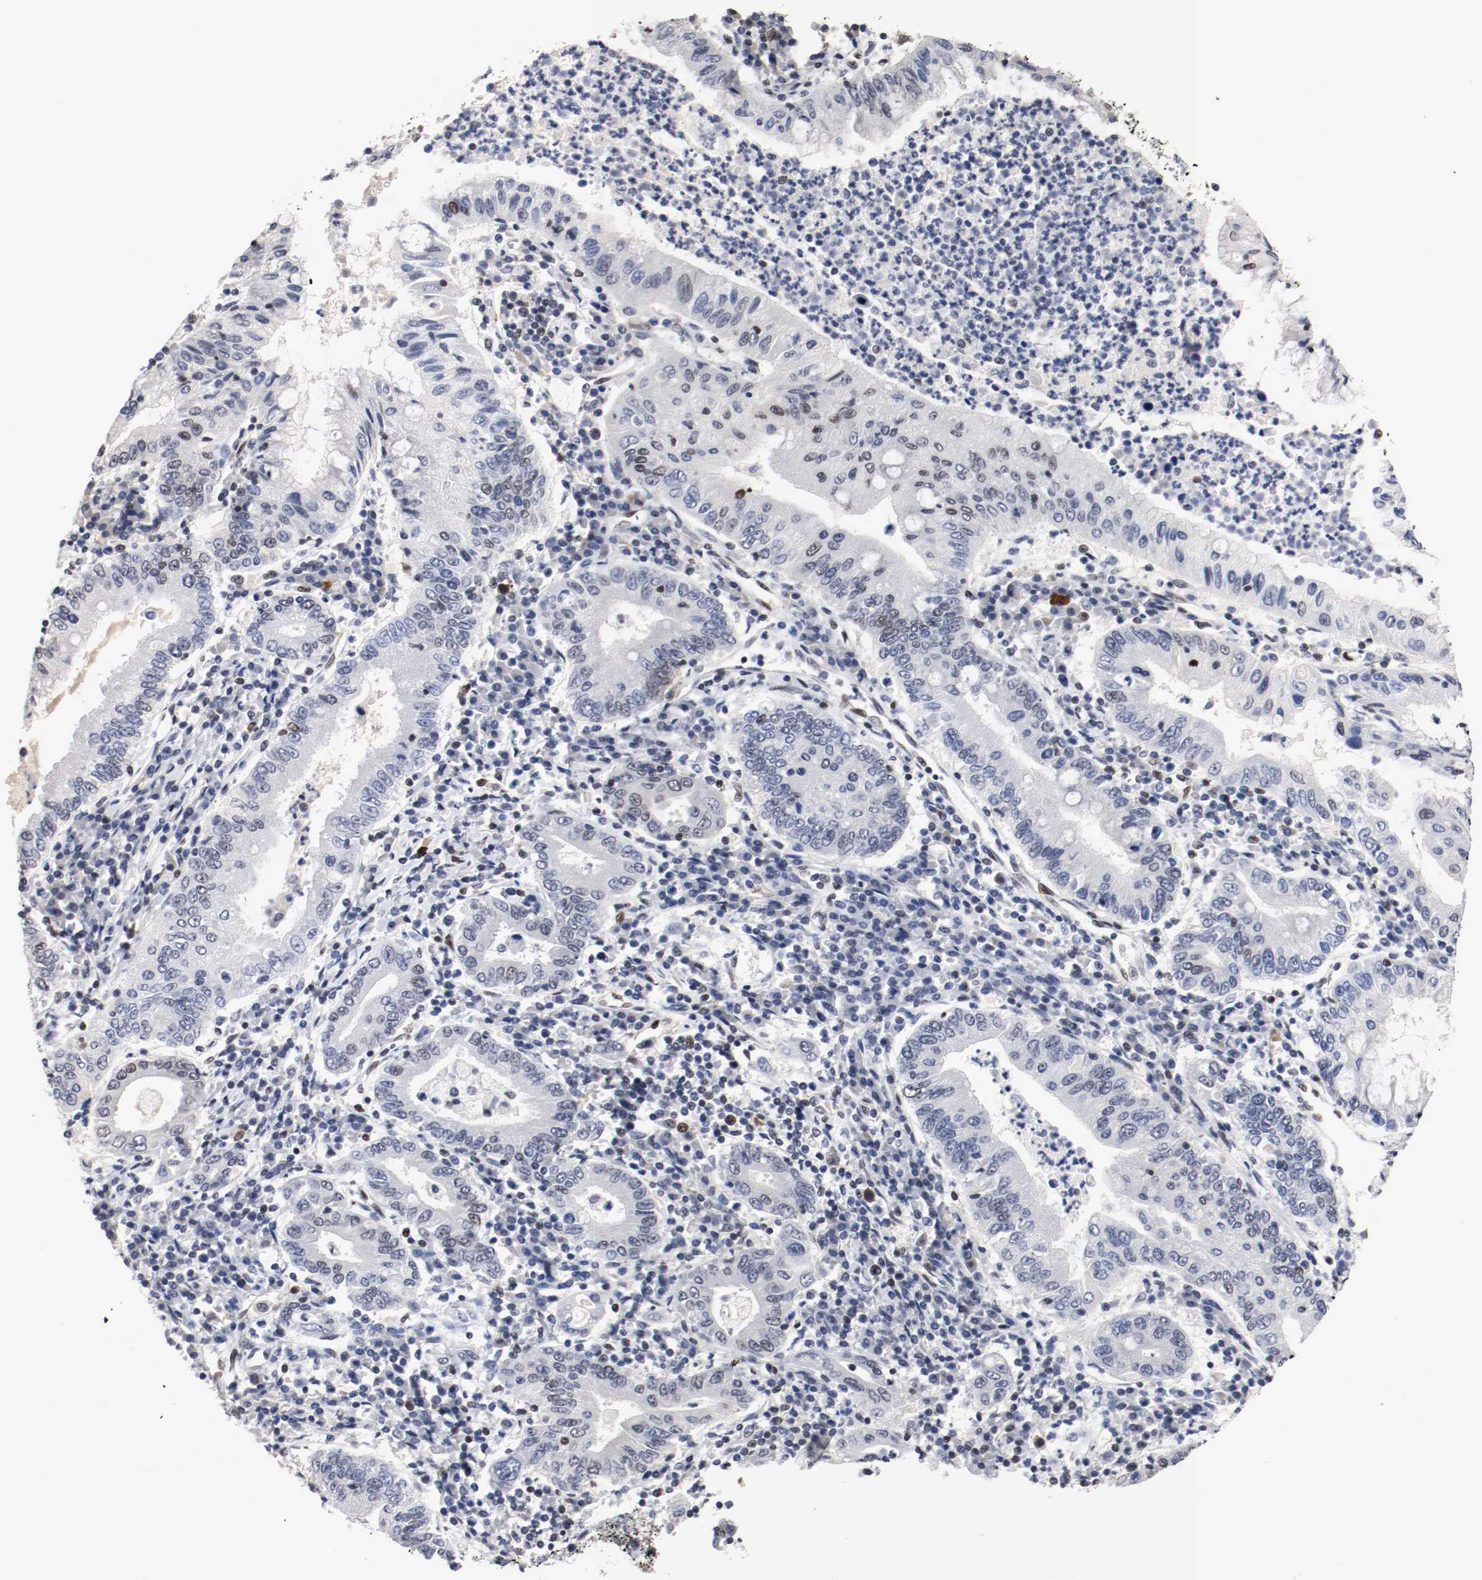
{"staining": {"intensity": "weak", "quantity": "<25%", "location": "nuclear"}, "tissue": "stomach cancer", "cell_type": "Tumor cells", "image_type": "cancer", "snomed": [{"axis": "morphology", "description": "Normal tissue, NOS"}, {"axis": "morphology", "description": "Adenocarcinoma, NOS"}, {"axis": "topography", "description": "Esophagus"}, {"axis": "topography", "description": "Stomach, upper"}, {"axis": "topography", "description": "Peripheral nerve tissue"}], "caption": "Immunohistochemical staining of human stomach adenocarcinoma displays no significant expression in tumor cells. Nuclei are stained in blue.", "gene": "MEF2D", "patient": {"sex": "male", "age": 62}}